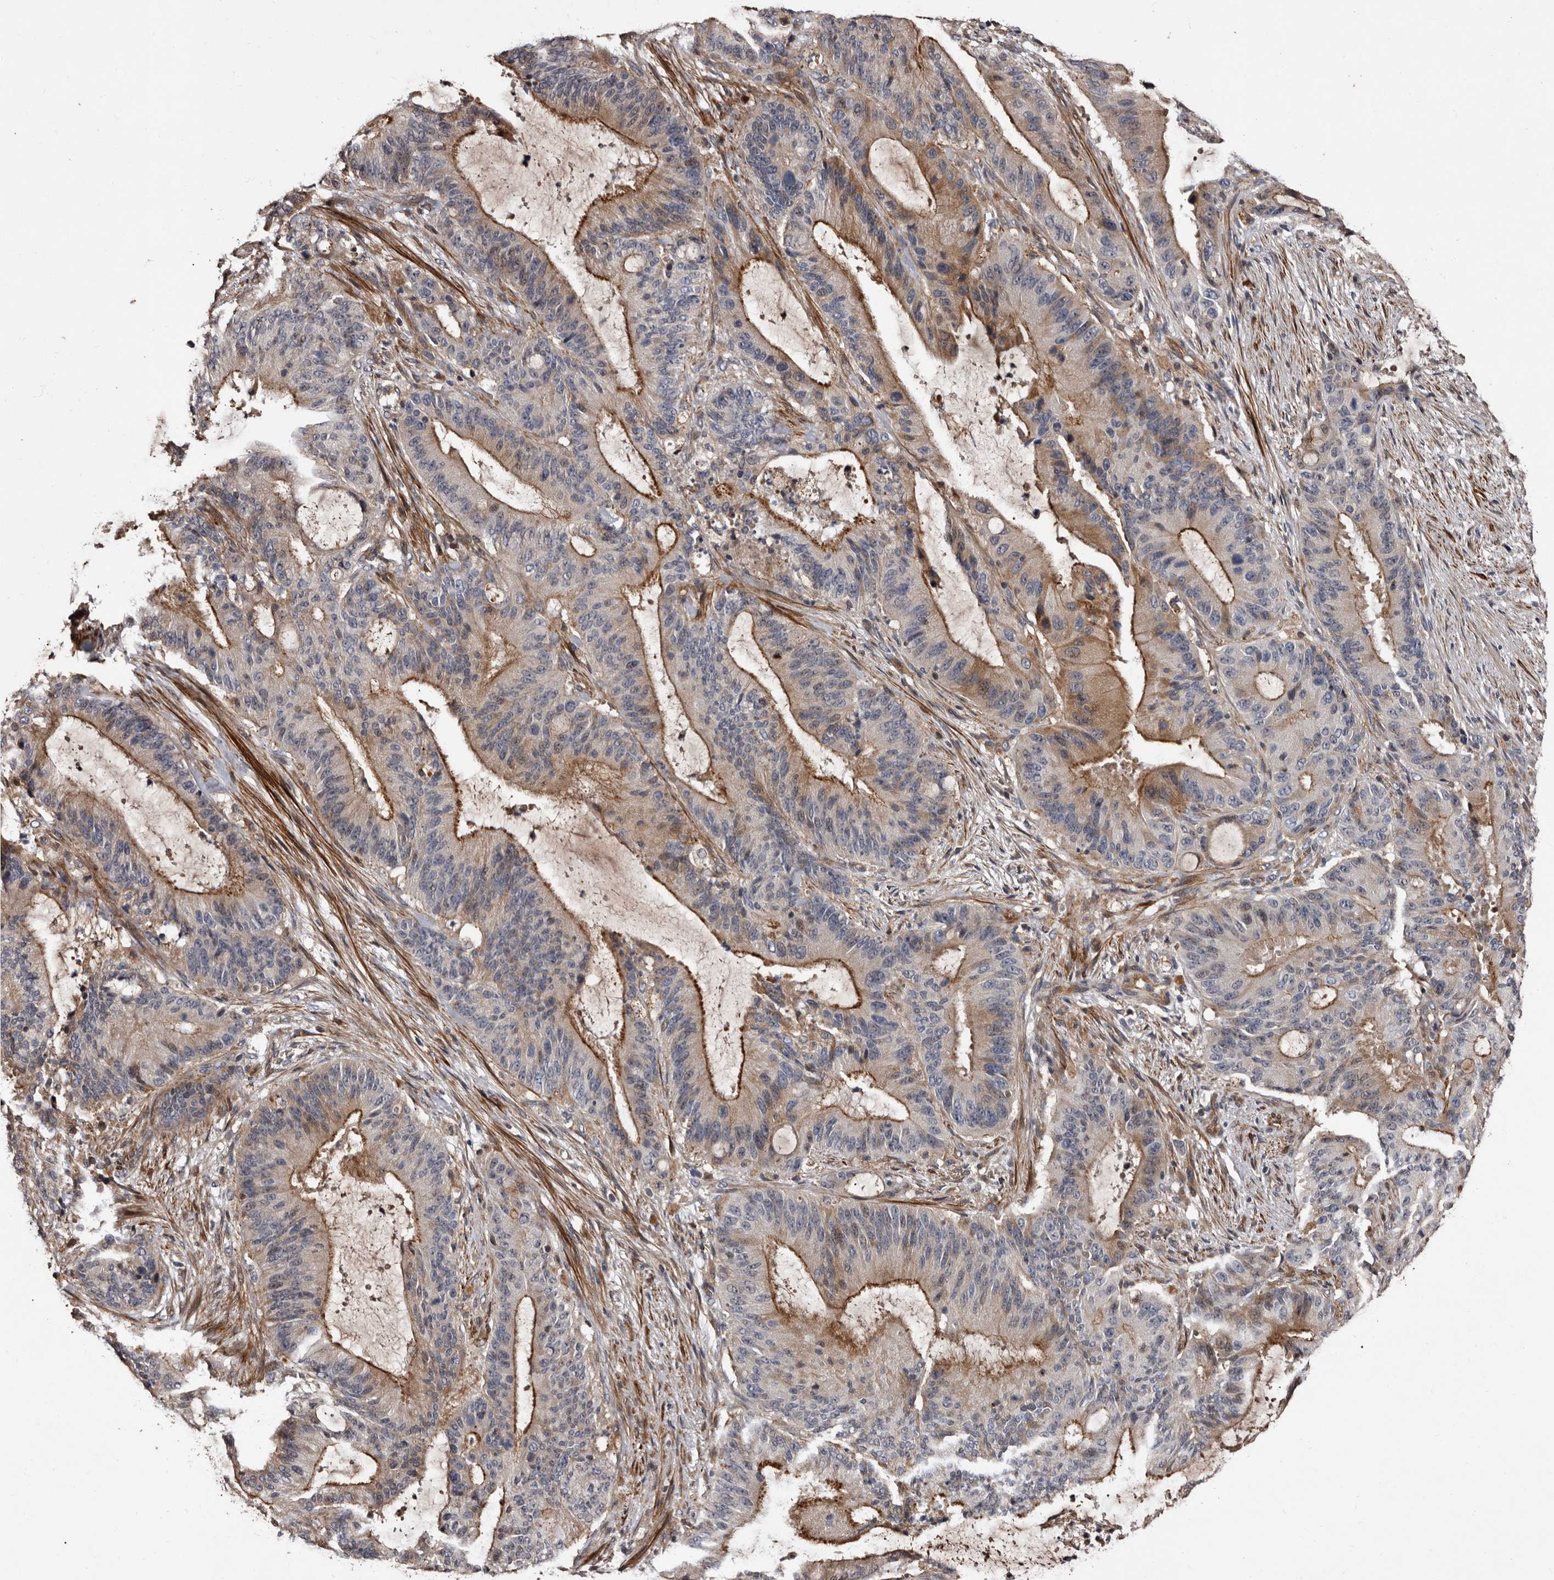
{"staining": {"intensity": "moderate", "quantity": "25%-75%", "location": "cytoplasmic/membranous"}, "tissue": "liver cancer", "cell_type": "Tumor cells", "image_type": "cancer", "snomed": [{"axis": "morphology", "description": "Normal tissue, NOS"}, {"axis": "morphology", "description": "Cholangiocarcinoma"}, {"axis": "topography", "description": "Liver"}, {"axis": "topography", "description": "Peripheral nerve tissue"}], "caption": "Protein positivity by IHC displays moderate cytoplasmic/membranous staining in approximately 25%-75% of tumor cells in cholangiocarcinoma (liver).", "gene": "PRKD3", "patient": {"sex": "female", "age": 73}}